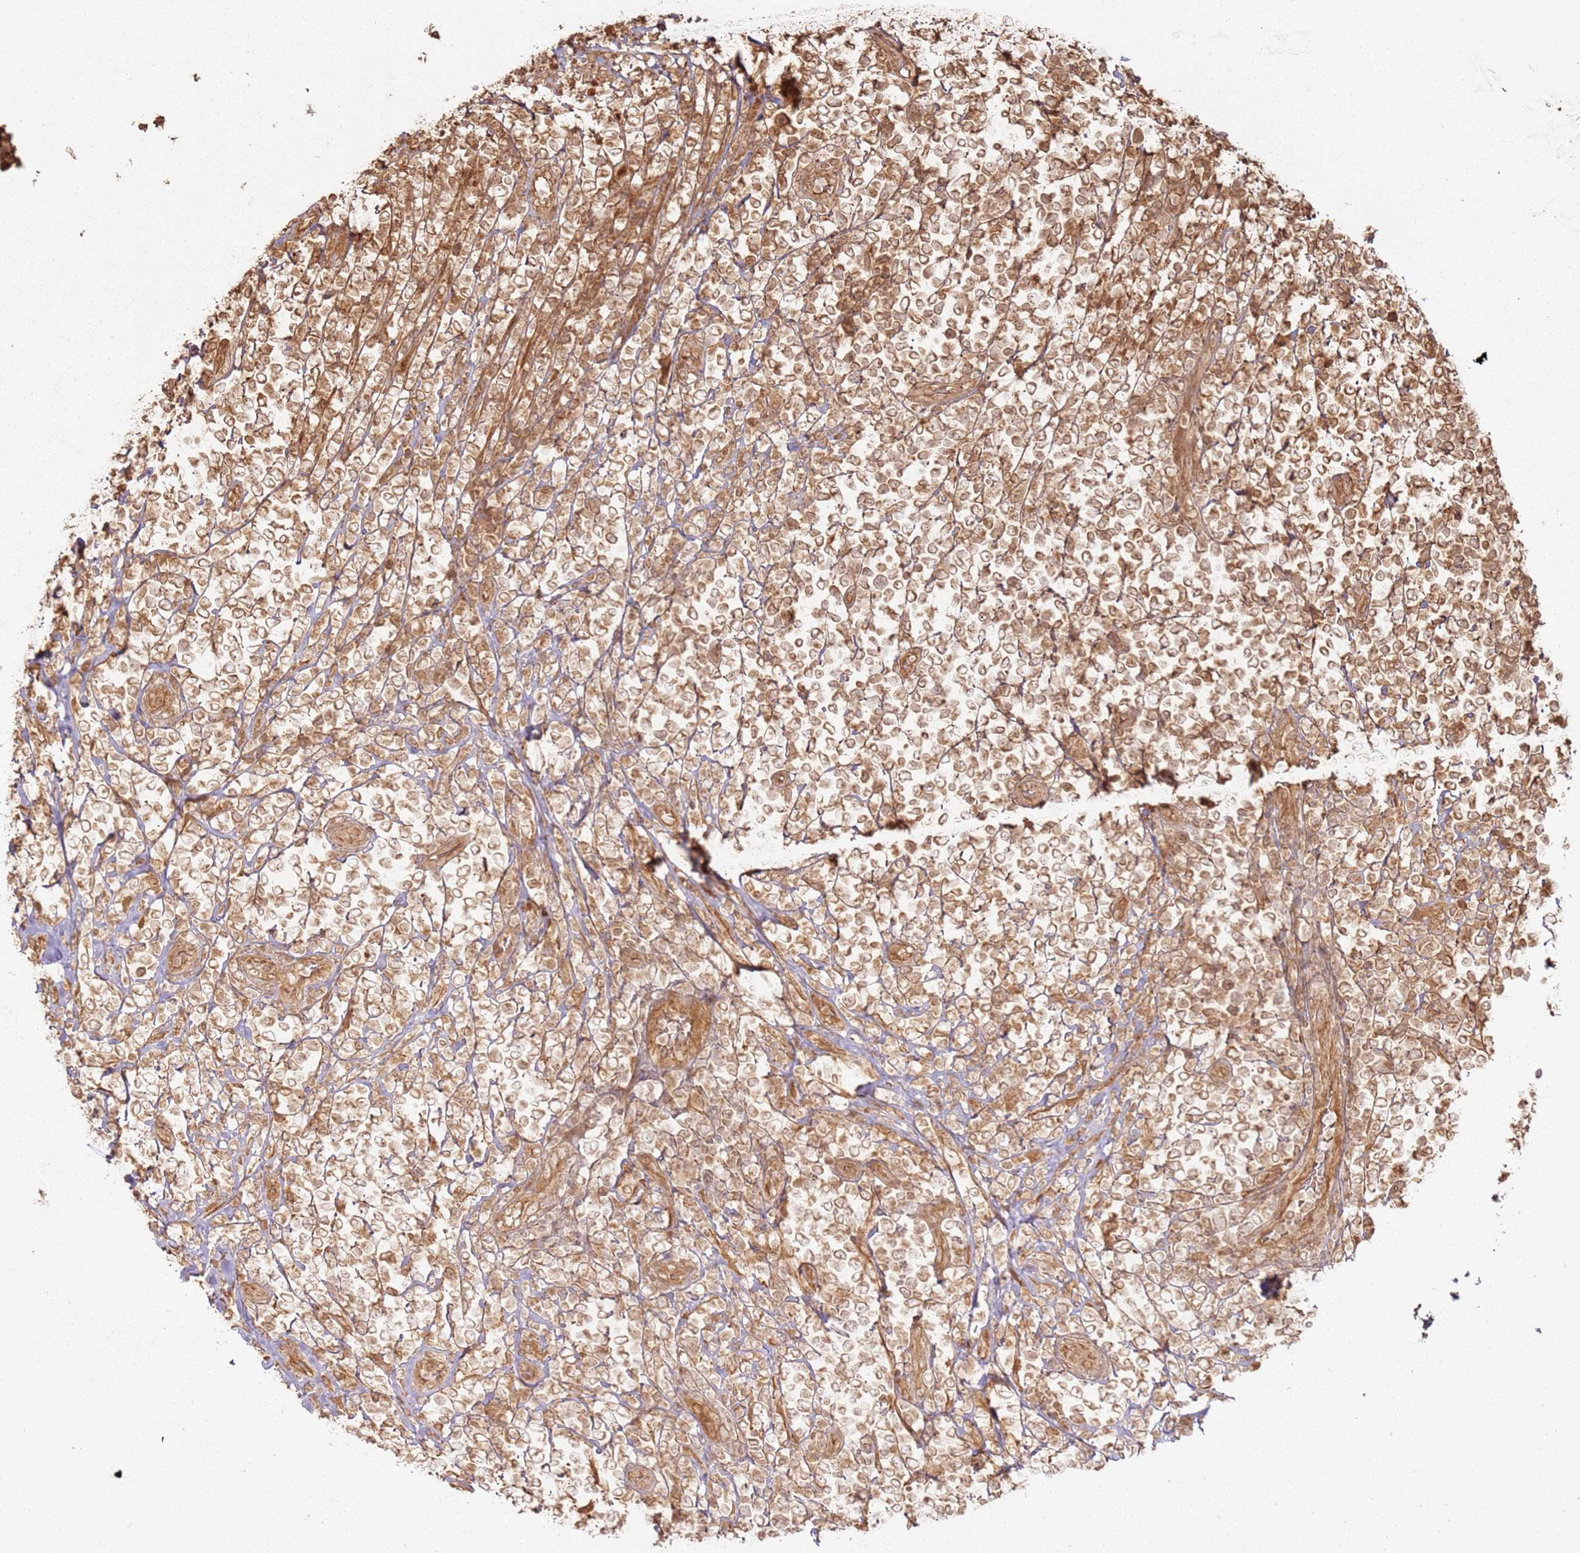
{"staining": {"intensity": "moderate", "quantity": ">75%", "location": "cytoplasmic/membranous"}, "tissue": "lymphoma", "cell_type": "Tumor cells", "image_type": "cancer", "snomed": [{"axis": "morphology", "description": "Malignant lymphoma, non-Hodgkin's type, High grade"}, {"axis": "topography", "description": "Soft tissue"}], "caption": "Protein expression by immunohistochemistry (IHC) demonstrates moderate cytoplasmic/membranous expression in about >75% of tumor cells in high-grade malignant lymphoma, non-Hodgkin's type.", "gene": "ZNF776", "patient": {"sex": "female", "age": 56}}